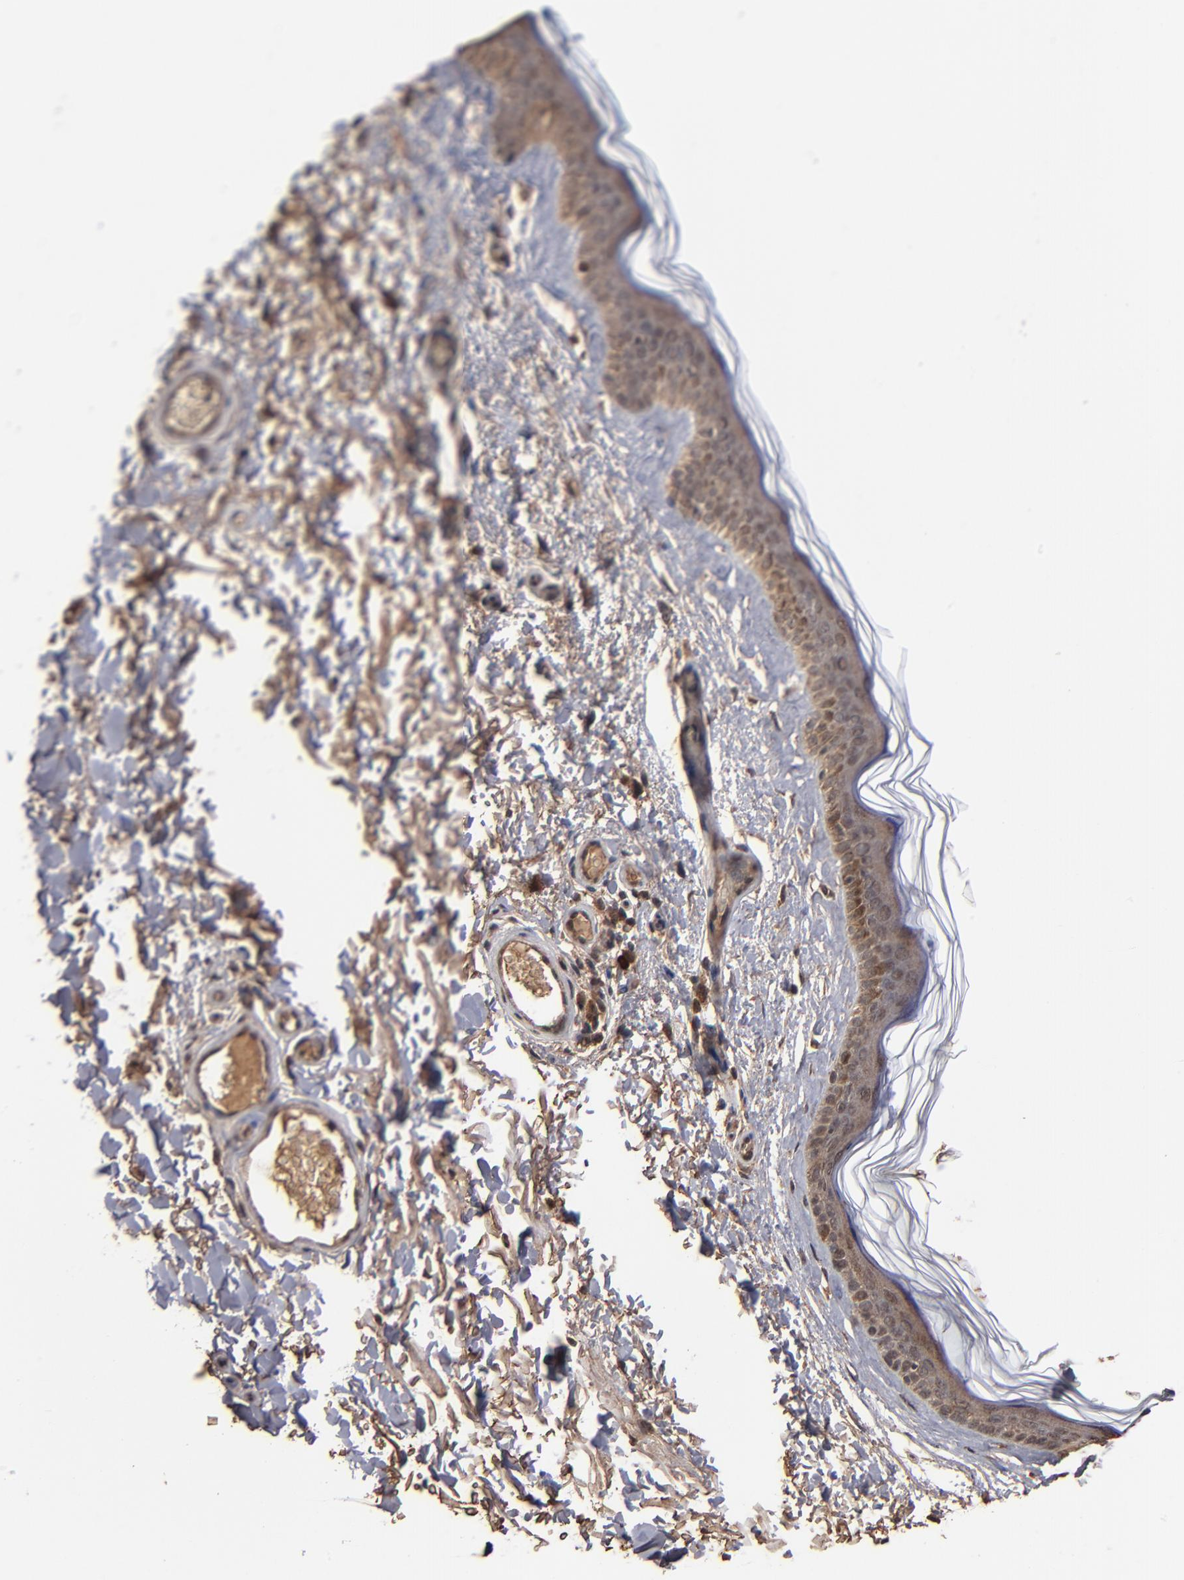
{"staining": {"intensity": "strong", "quantity": ">75%", "location": "cytoplasmic/membranous,nuclear"}, "tissue": "skin", "cell_type": "Fibroblasts", "image_type": "normal", "snomed": [{"axis": "morphology", "description": "Normal tissue, NOS"}, {"axis": "topography", "description": "Skin"}], "caption": "A brown stain highlights strong cytoplasmic/membranous,nuclear staining of a protein in fibroblasts of benign skin. The staining is performed using DAB brown chromogen to label protein expression. The nuclei are counter-stained blue using hematoxylin.", "gene": "NXF2B", "patient": {"sex": "male", "age": 63}}